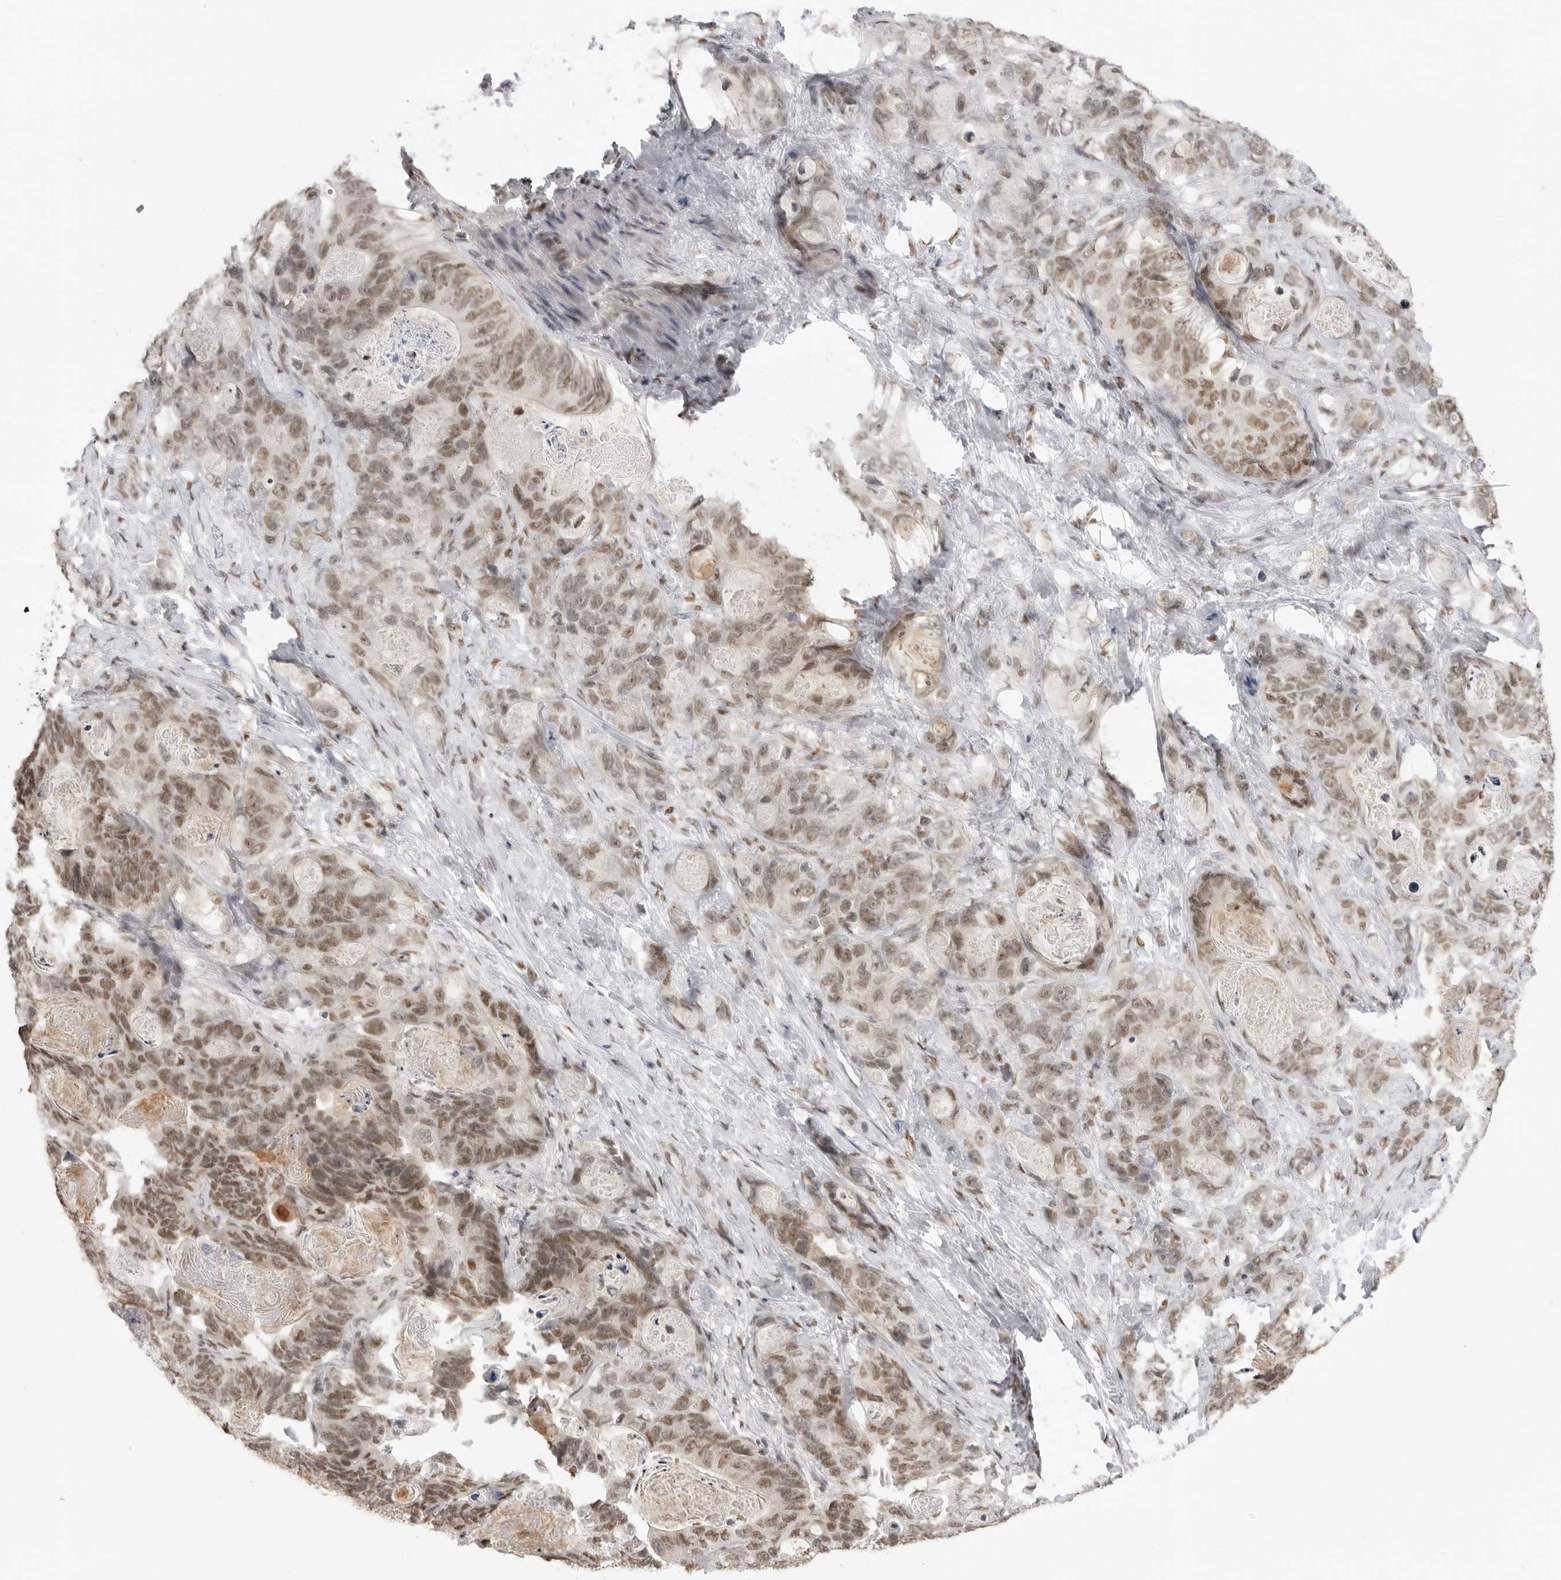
{"staining": {"intensity": "moderate", "quantity": ">75%", "location": "cytoplasmic/membranous,nuclear"}, "tissue": "stomach cancer", "cell_type": "Tumor cells", "image_type": "cancer", "snomed": [{"axis": "morphology", "description": "Normal tissue, NOS"}, {"axis": "morphology", "description": "Adenocarcinoma, NOS"}, {"axis": "topography", "description": "Stomach"}], "caption": "This image exhibits immunohistochemistry staining of adenocarcinoma (stomach), with medium moderate cytoplasmic/membranous and nuclear expression in approximately >75% of tumor cells.", "gene": "RPA2", "patient": {"sex": "female", "age": 89}}